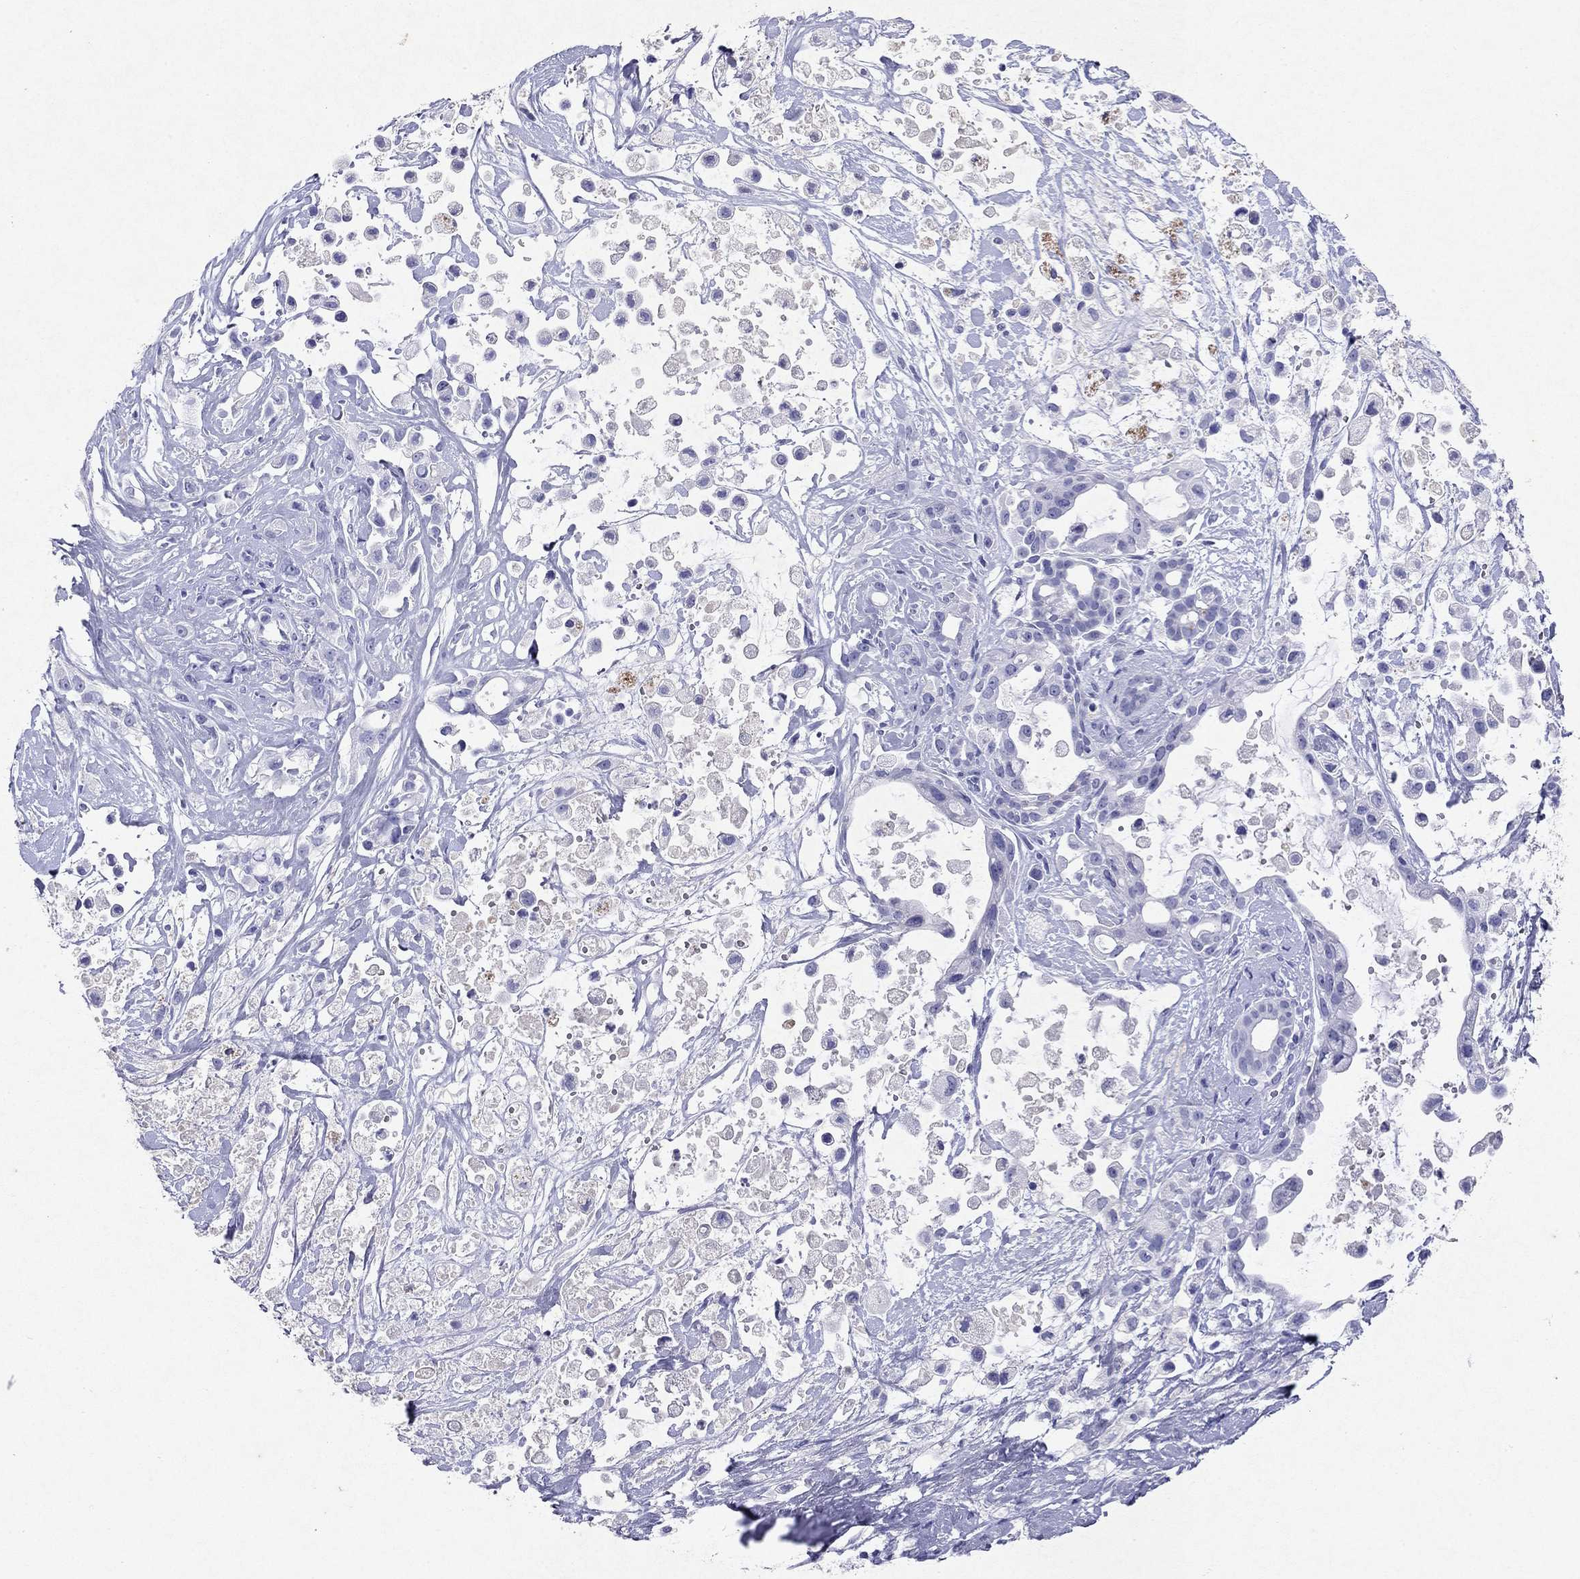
{"staining": {"intensity": "negative", "quantity": "none", "location": "none"}, "tissue": "pancreatic cancer", "cell_type": "Tumor cells", "image_type": "cancer", "snomed": [{"axis": "morphology", "description": "Adenocarcinoma, NOS"}, {"axis": "topography", "description": "Pancreas"}], "caption": "Immunohistochemistry (IHC) histopathology image of neoplastic tissue: human pancreatic cancer (adenocarcinoma) stained with DAB (3,3'-diaminobenzidine) exhibits no significant protein positivity in tumor cells.", "gene": "ARMC12", "patient": {"sex": "male", "age": 44}}